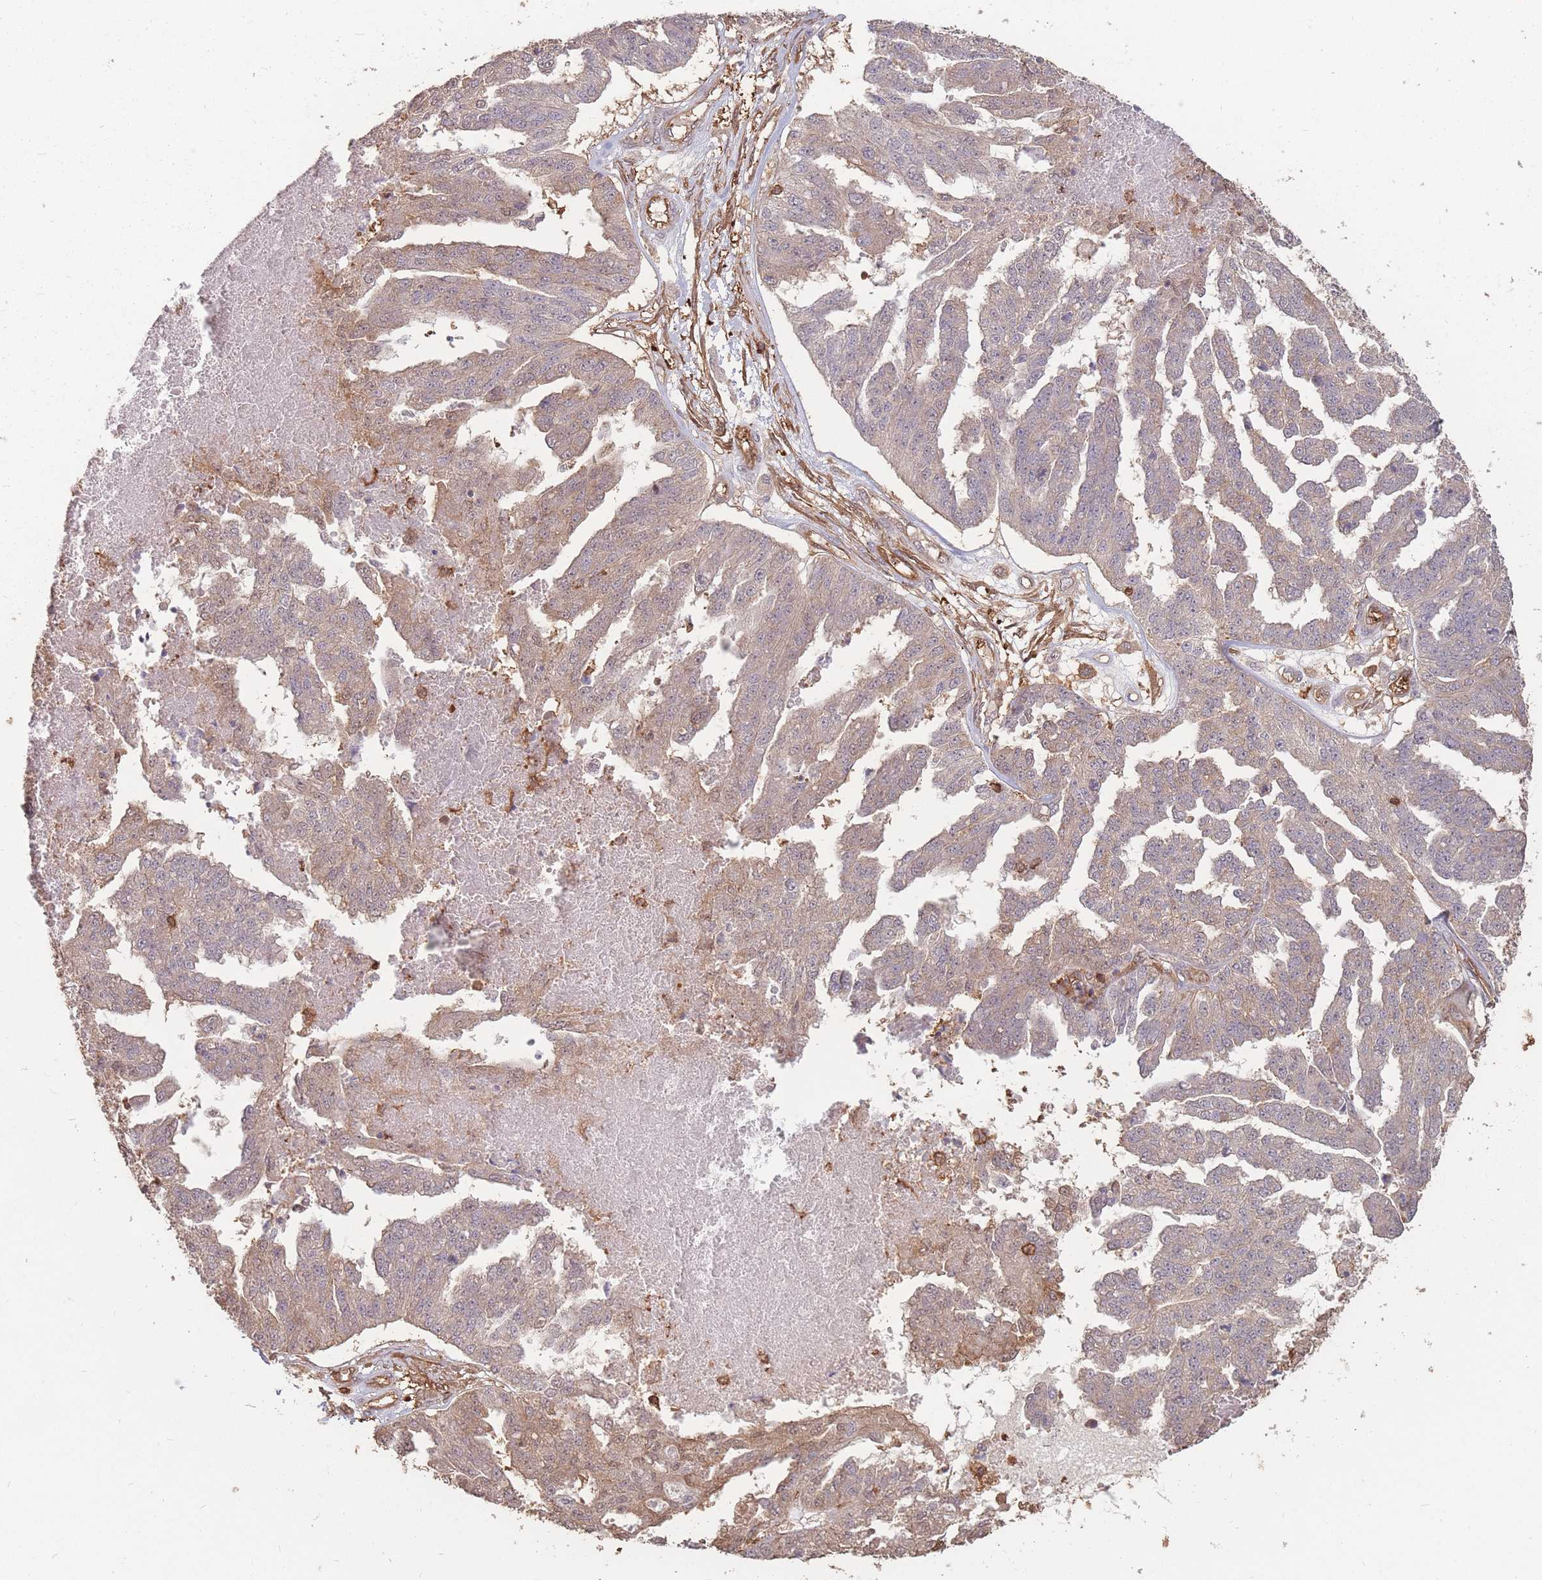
{"staining": {"intensity": "weak", "quantity": ">75%", "location": "cytoplasmic/membranous"}, "tissue": "ovarian cancer", "cell_type": "Tumor cells", "image_type": "cancer", "snomed": [{"axis": "morphology", "description": "Cystadenocarcinoma, serous, NOS"}, {"axis": "topography", "description": "Ovary"}], "caption": "High-power microscopy captured an immunohistochemistry (IHC) photomicrograph of serous cystadenocarcinoma (ovarian), revealing weak cytoplasmic/membranous expression in about >75% of tumor cells.", "gene": "PLS3", "patient": {"sex": "female", "age": 58}}